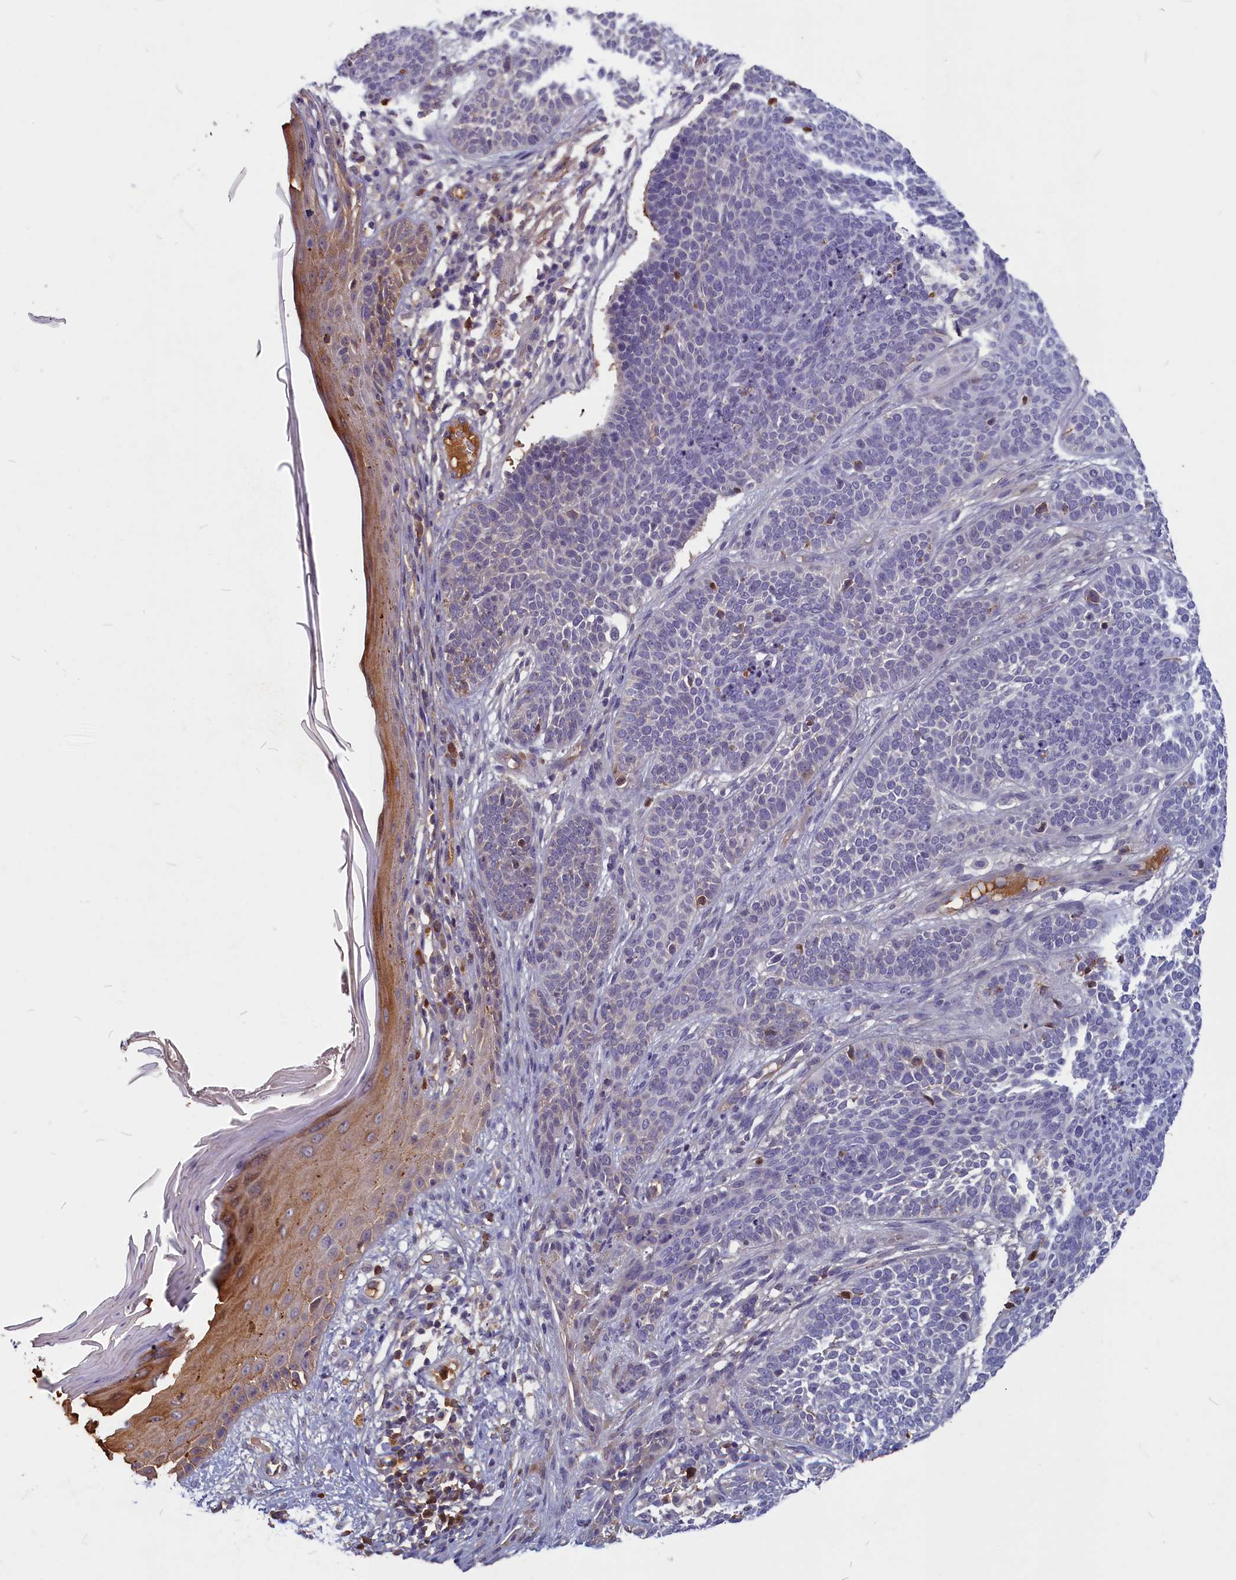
{"staining": {"intensity": "weak", "quantity": "<25%", "location": "cytoplasmic/membranous"}, "tissue": "skin cancer", "cell_type": "Tumor cells", "image_type": "cancer", "snomed": [{"axis": "morphology", "description": "Basal cell carcinoma"}, {"axis": "topography", "description": "Skin"}], "caption": "Human skin basal cell carcinoma stained for a protein using immunohistochemistry (IHC) demonstrates no staining in tumor cells.", "gene": "SV2C", "patient": {"sex": "male", "age": 85}}